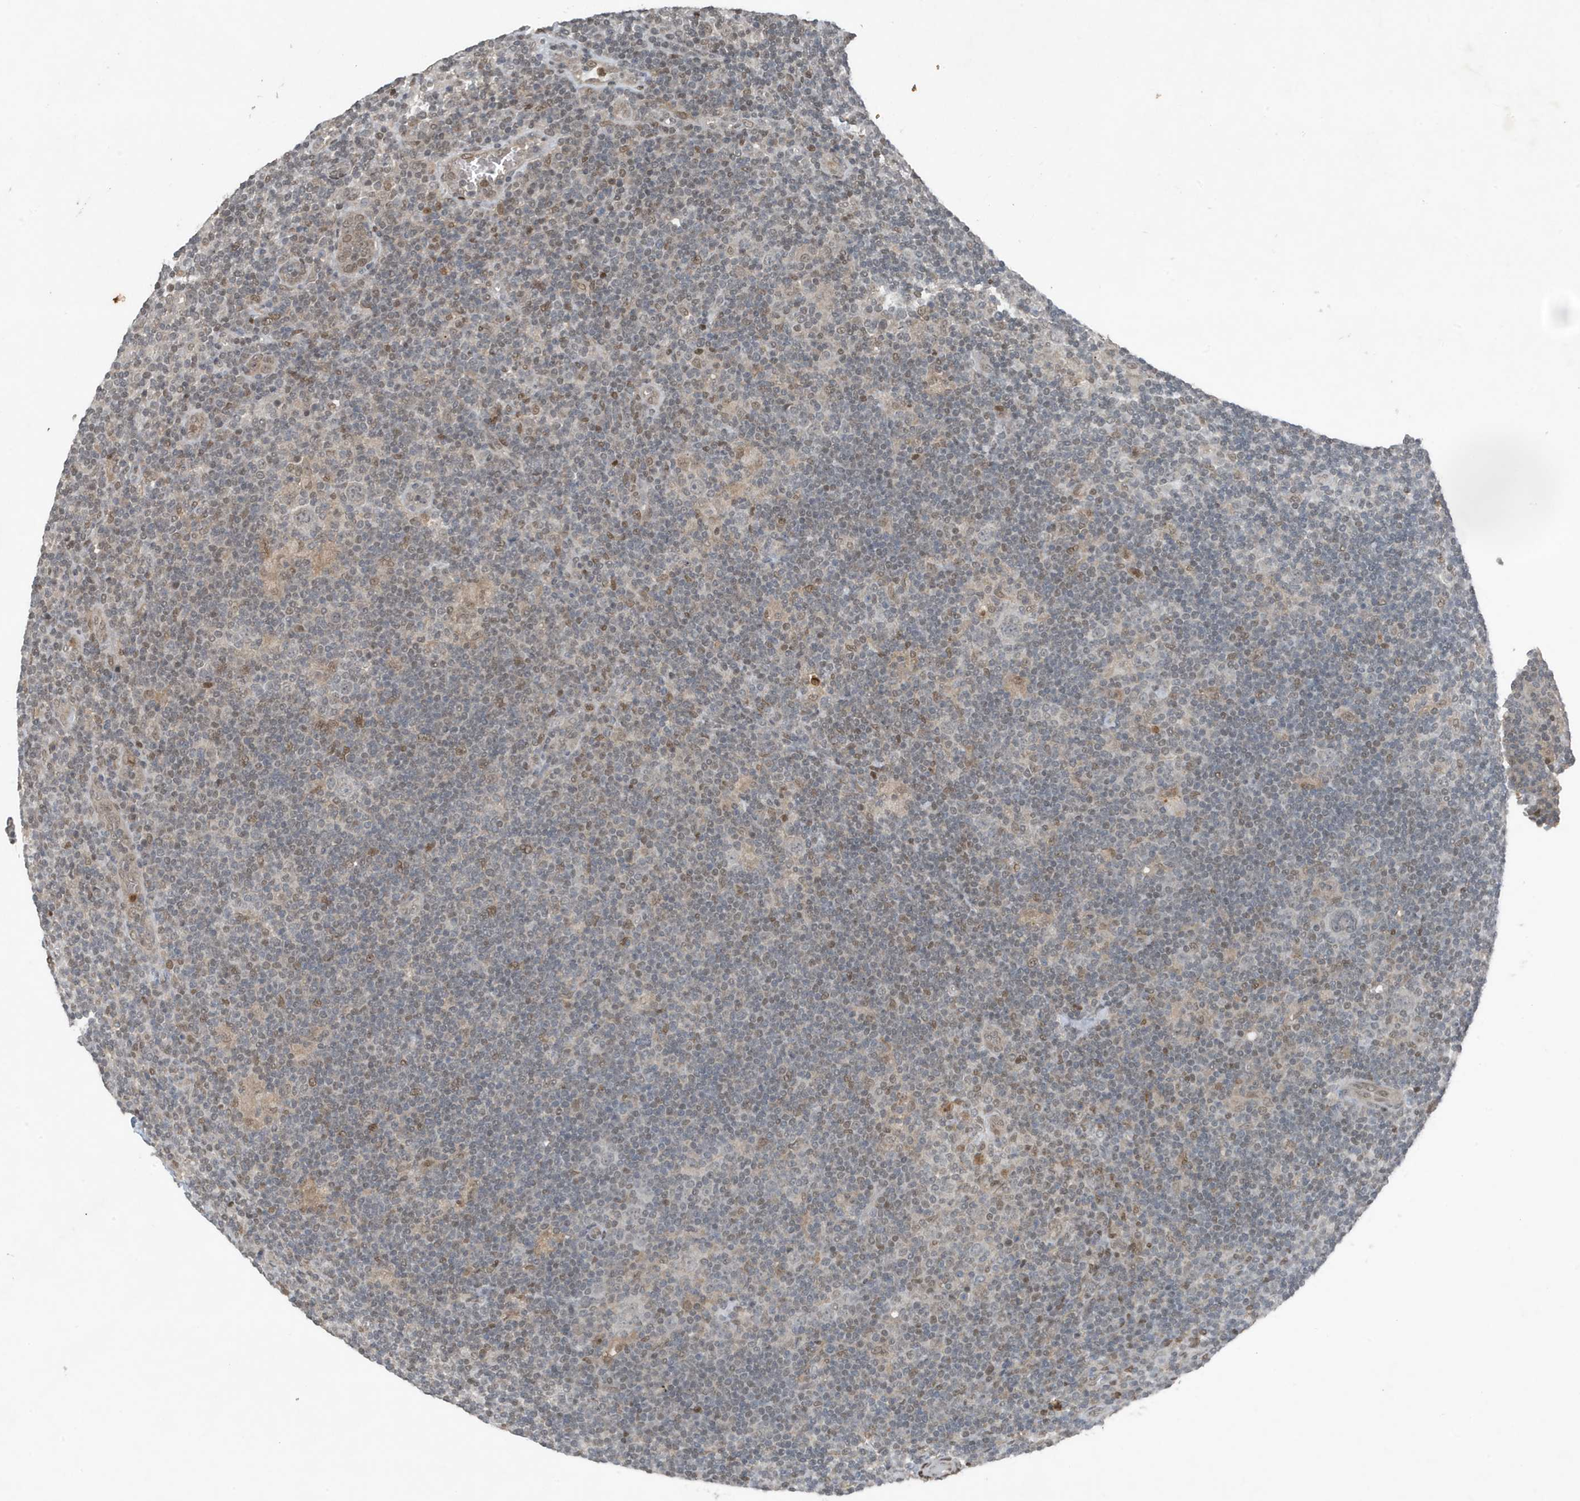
{"staining": {"intensity": "negative", "quantity": "none", "location": "none"}, "tissue": "lymphoma", "cell_type": "Tumor cells", "image_type": "cancer", "snomed": [{"axis": "morphology", "description": "Hodgkin's disease, NOS"}, {"axis": "topography", "description": "Lymph node"}], "caption": "This is a image of immunohistochemistry staining of lymphoma, which shows no expression in tumor cells.", "gene": "HSPA1A", "patient": {"sex": "female", "age": 57}}